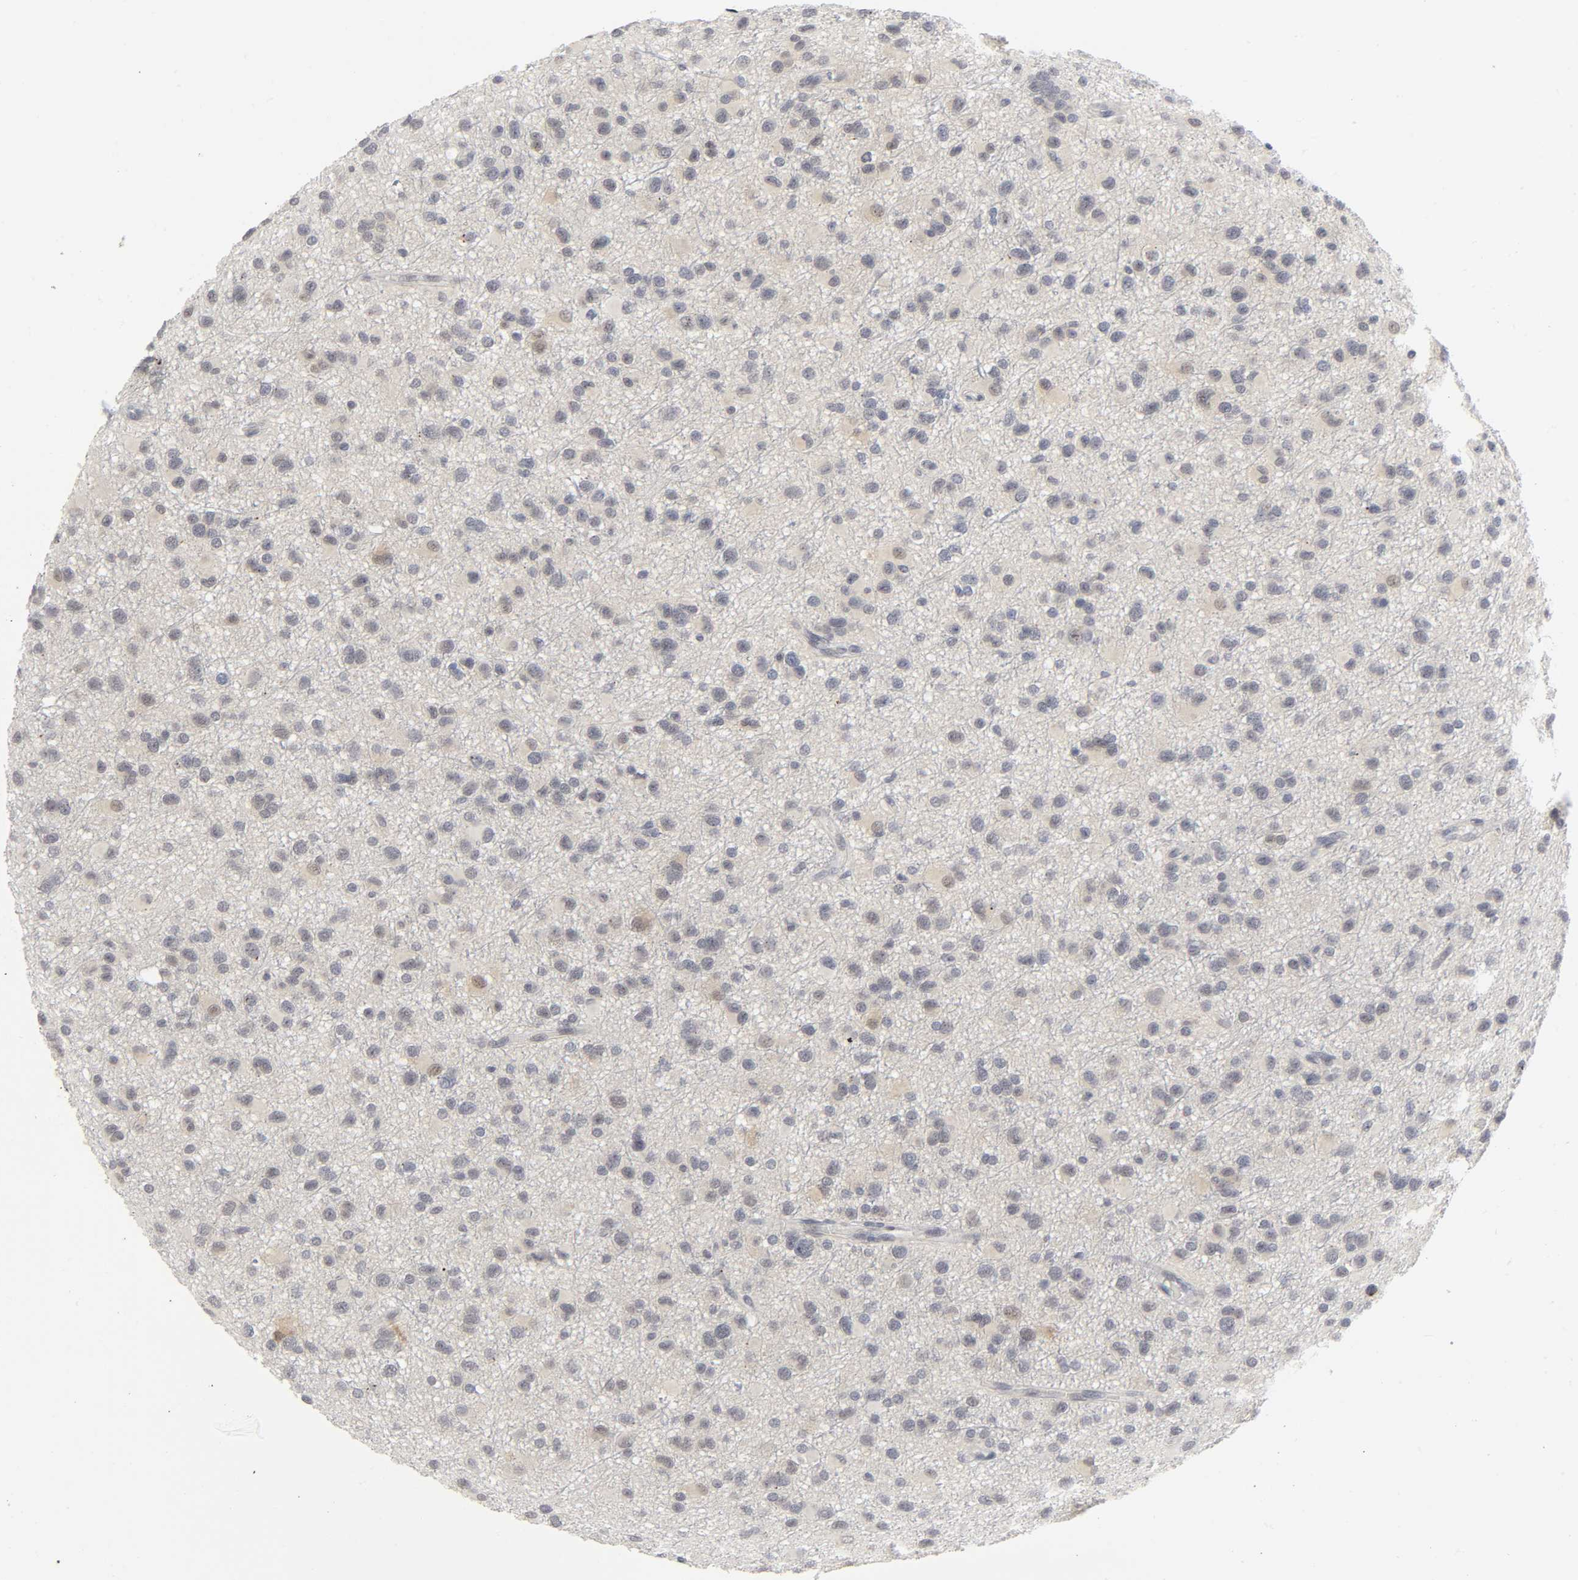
{"staining": {"intensity": "weak", "quantity": "<25%", "location": "cytoplasmic/membranous,nuclear"}, "tissue": "glioma", "cell_type": "Tumor cells", "image_type": "cancer", "snomed": [{"axis": "morphology", "description": "Glioma, malignant, Low grade"}, {"axis": "topography", "description": "Brain"}], "caption": "An image of malignant glioma (low-grade) stained for a protein shows no brown staining in tumor cells.", "gene": "PDLIM3", "patient": {"sex": "male", "age": 42}}